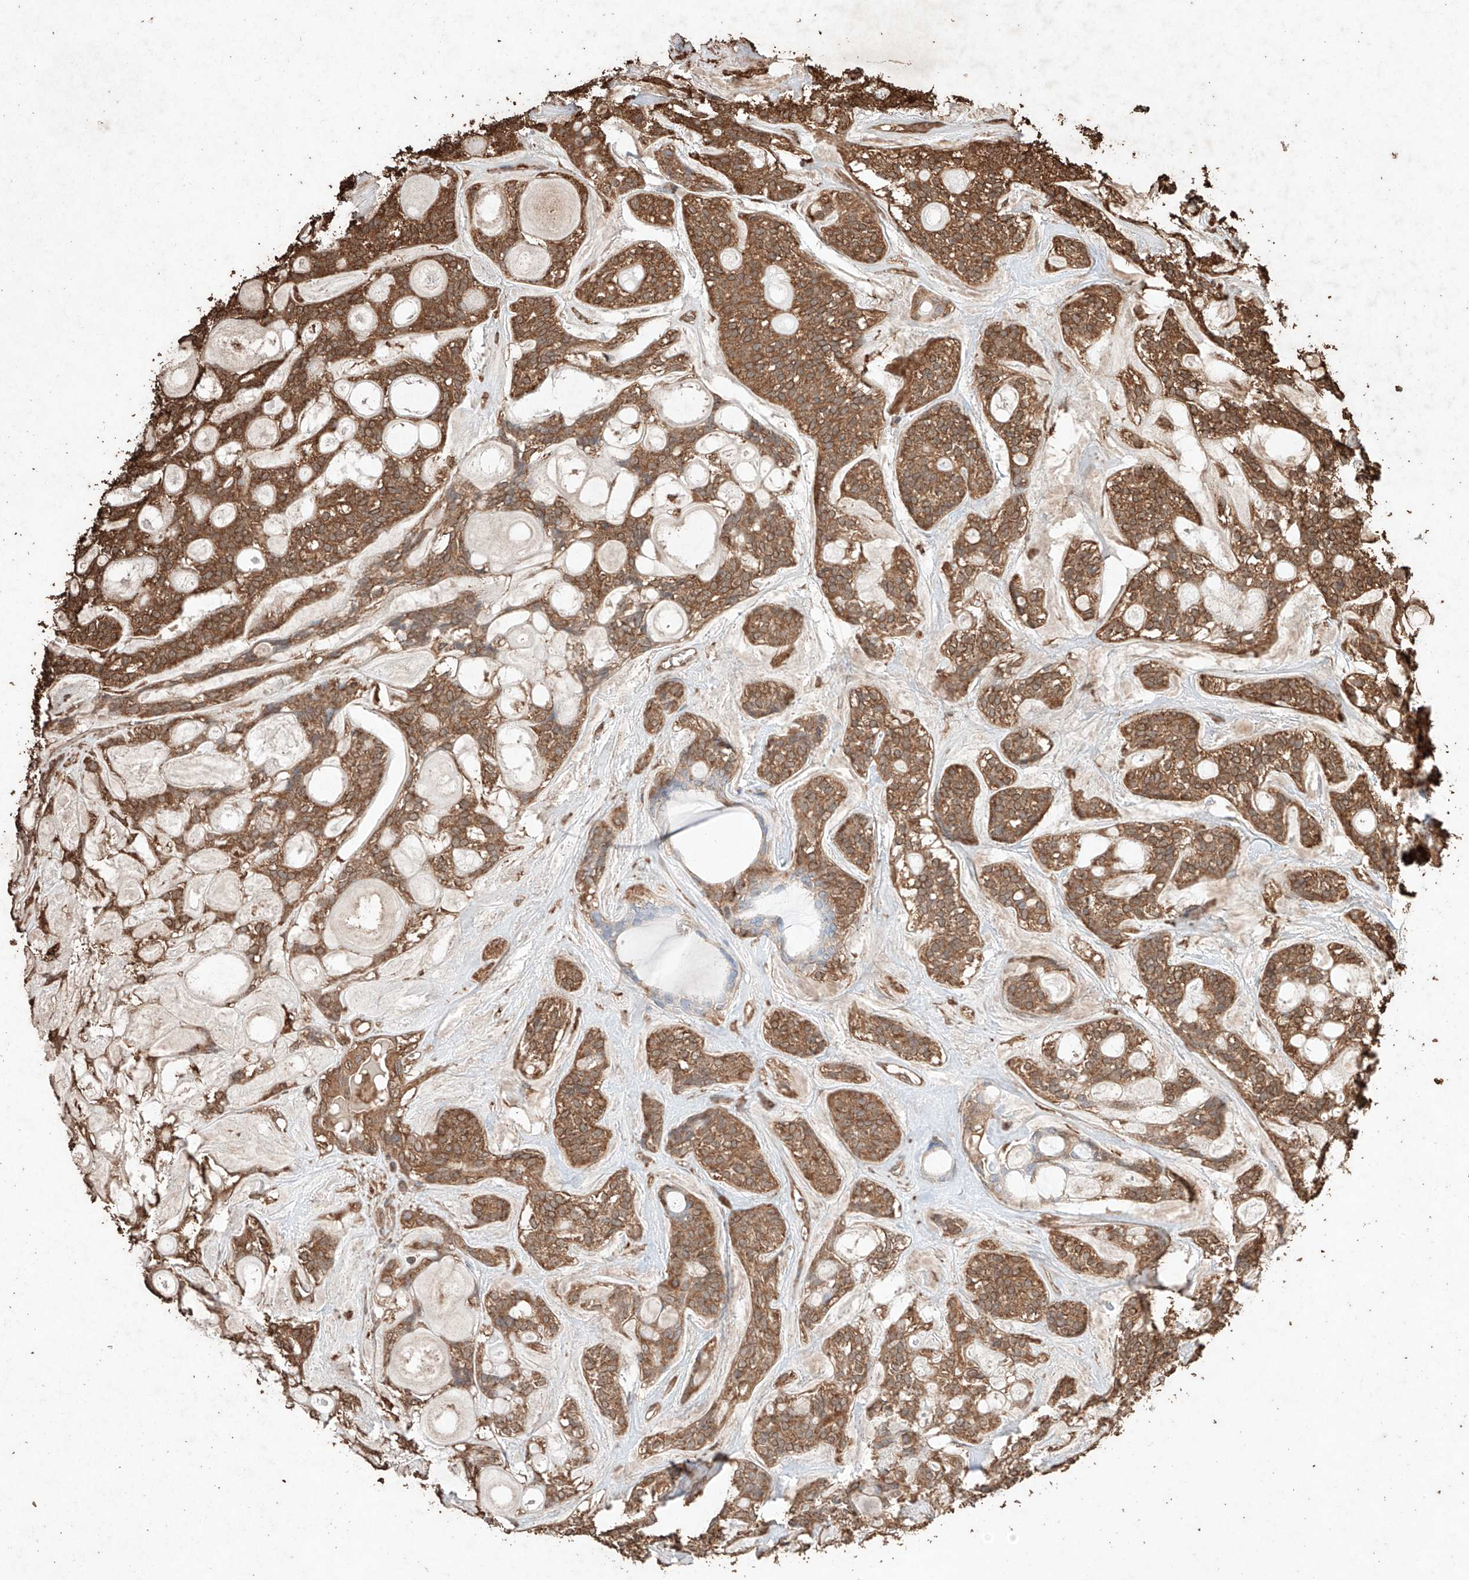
{"staining": {"intensity": "moderate", "quantity": ">75%", "location": "cytoplasmic/membranous"}, "tissue": "head and neck cancer", "cell_type": "Tumor cells", "image_type": "cancer", "snomed": [{"axis": "morphology", "description": "Adenocarcinoma, NOS"}, {"axis": "topography", "description": "Head-Neck"}], "caption": "Protein positivity by immunohistochemistry (IHC) displays moderate cytoplasmic/membranous expression in approximately >75% of tumor cells in adenocarcinoma (head and neck).", "gene": "M6PR", "patient": {"sex": "male", "age": 66}}